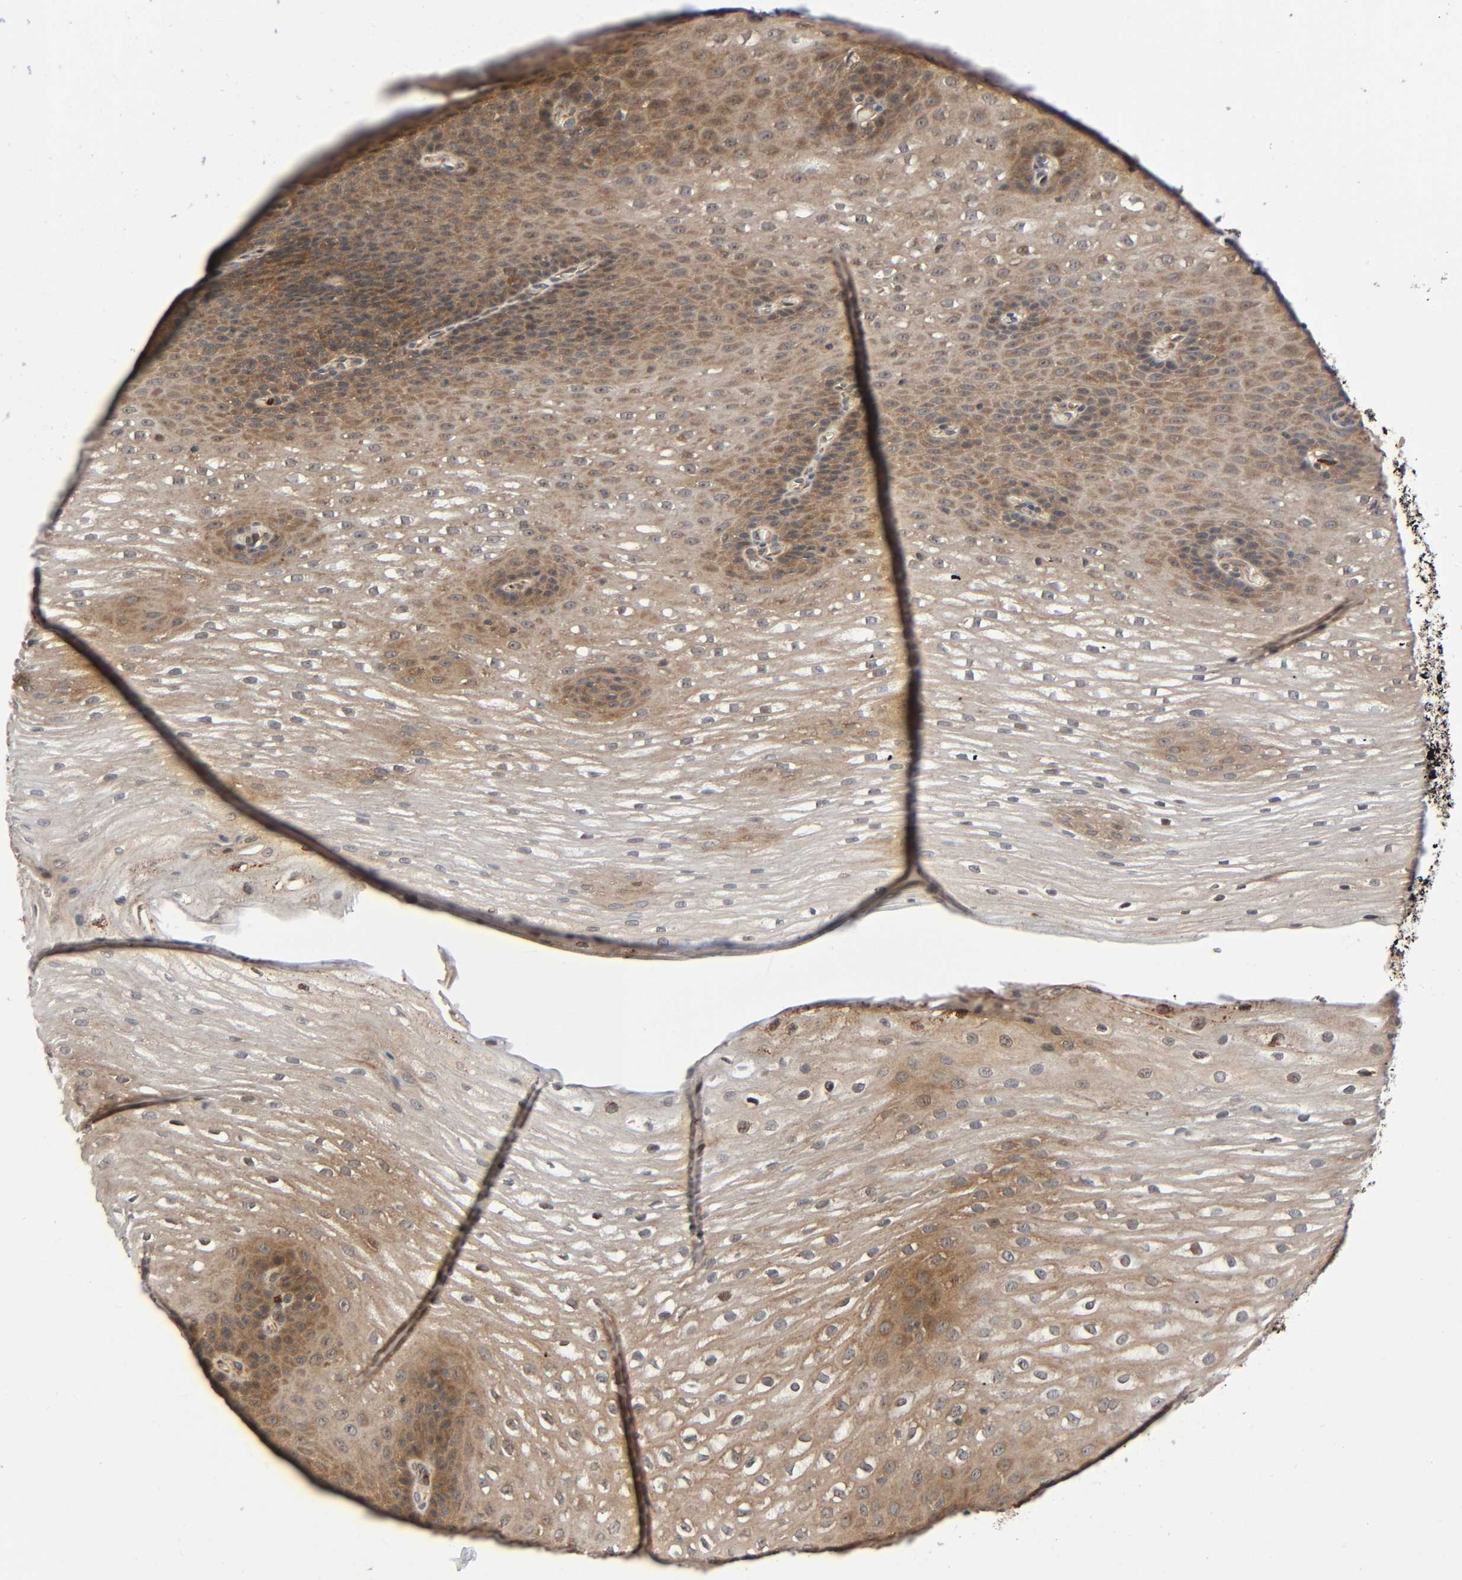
{"staining": {"intensity": "moderate", "quantity": ">75%", "location": "cytoplasmic/membranous"}, "tissue": "esophagus", "cell_type": "Squamous epithelial cells", "image_type": "normal", "snomed": [{"axis": "morphology", "description": "Normal tissue, NOS"}, {"axis": "topography", "description": "Esophagus"}], "caption": "Esophagus stained for a protein (brown) demonstrates moderate cytoplasmic/membranous positive positivity in approximately >75% of squamous epithelial cells.", "gene": "PPP2R1B", "patient": {"sex": "male", "age": 48}}